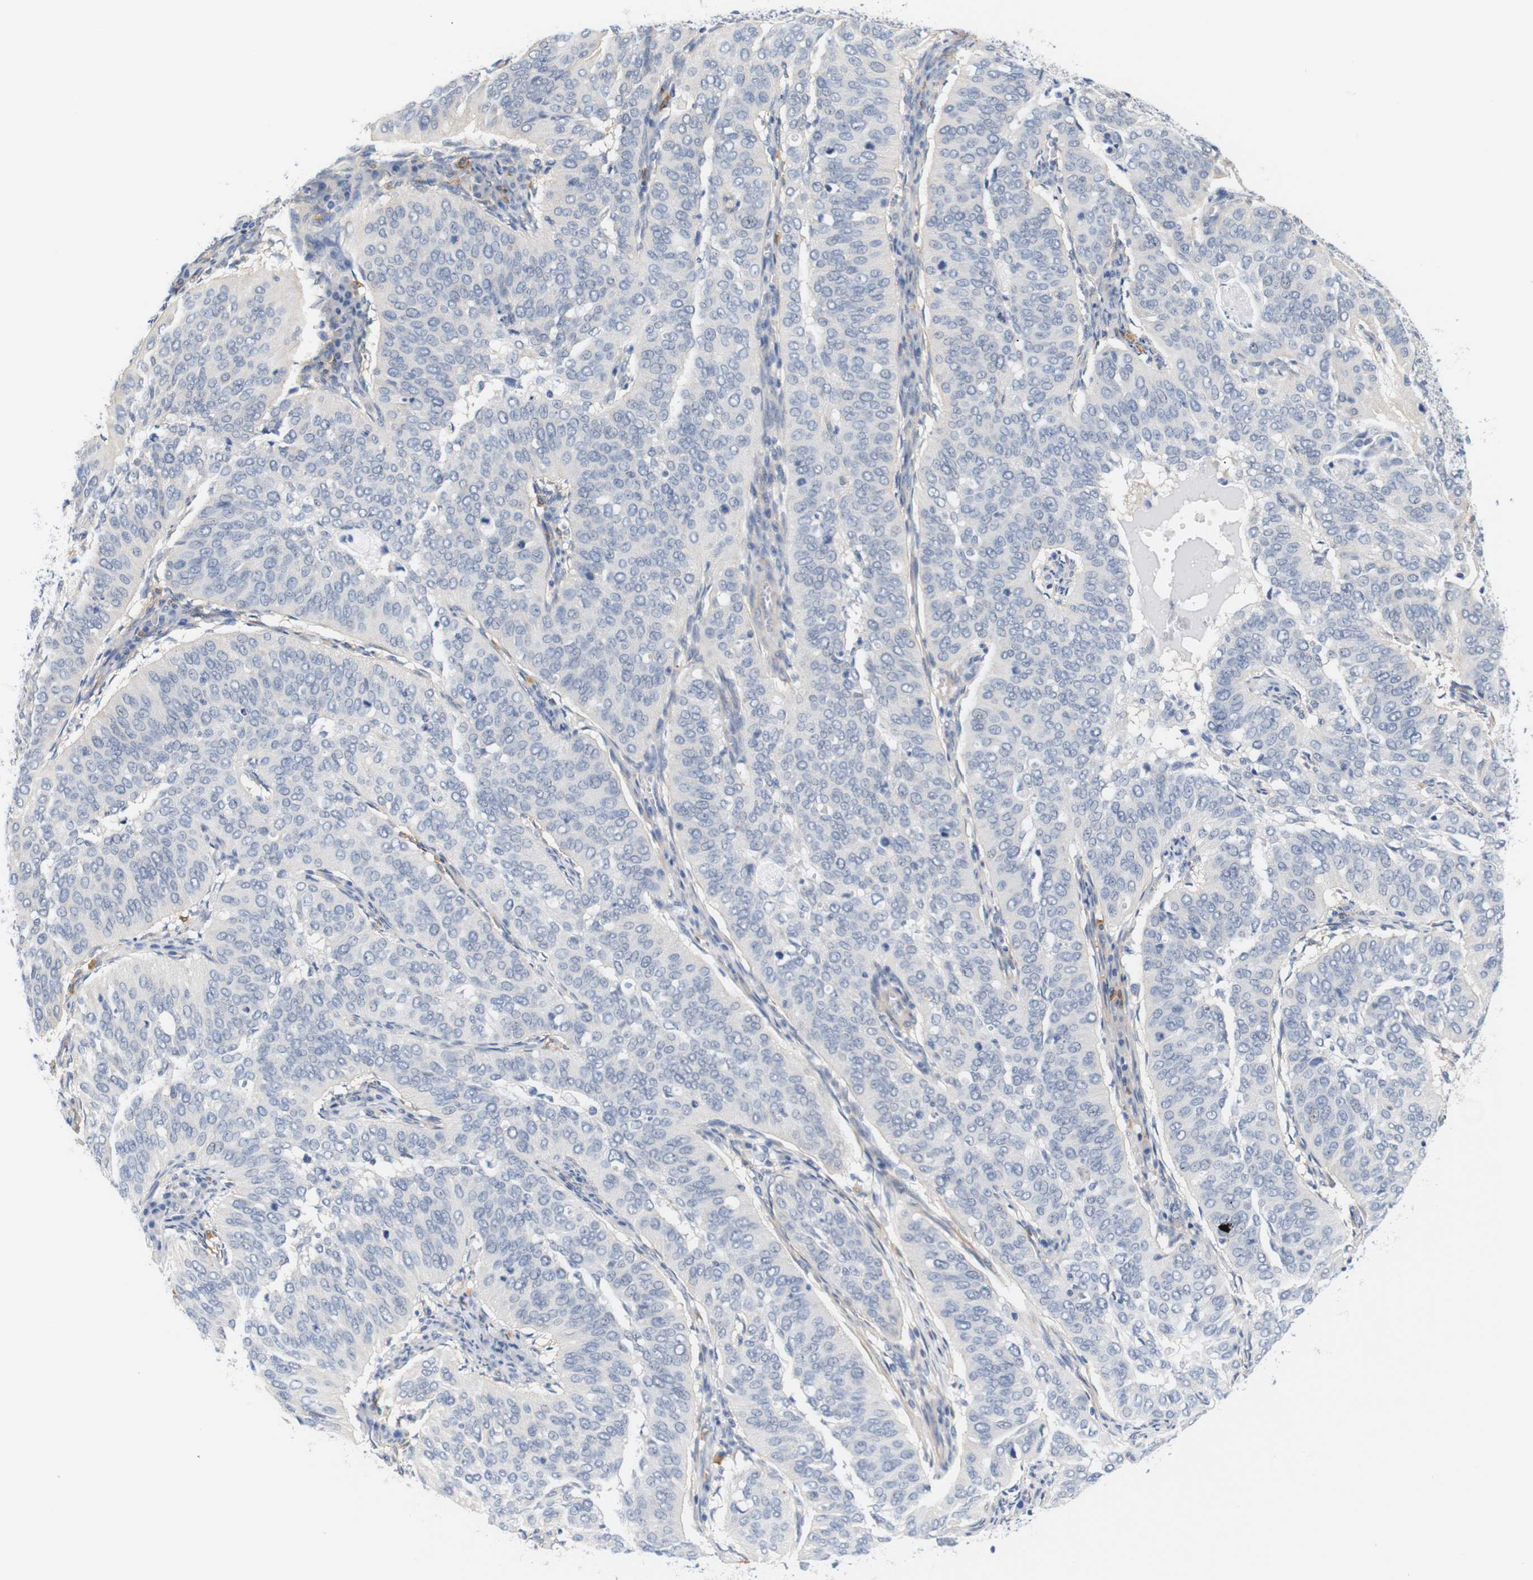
{"staining": {"intensity": "negative", "quantity": "none", "location": "none"}, "tissue": "cervical cancer", "cell_type": "Tumor cells", "image_type": "cancer", "snomed": [{"axis": "morphology", "description": "Normal tissue, NOS"}, {"axis": "morphology", "description": "Squamous cell carcinoma, NOS"}, {"axis": "topography", "description": "Cervix"}], "caption": "Tumor cells are negative for brown protein staining in cervical squamous cell carcinoma.", "gene": "STMN3", "patient": {"sex": "female", "age": 39}}